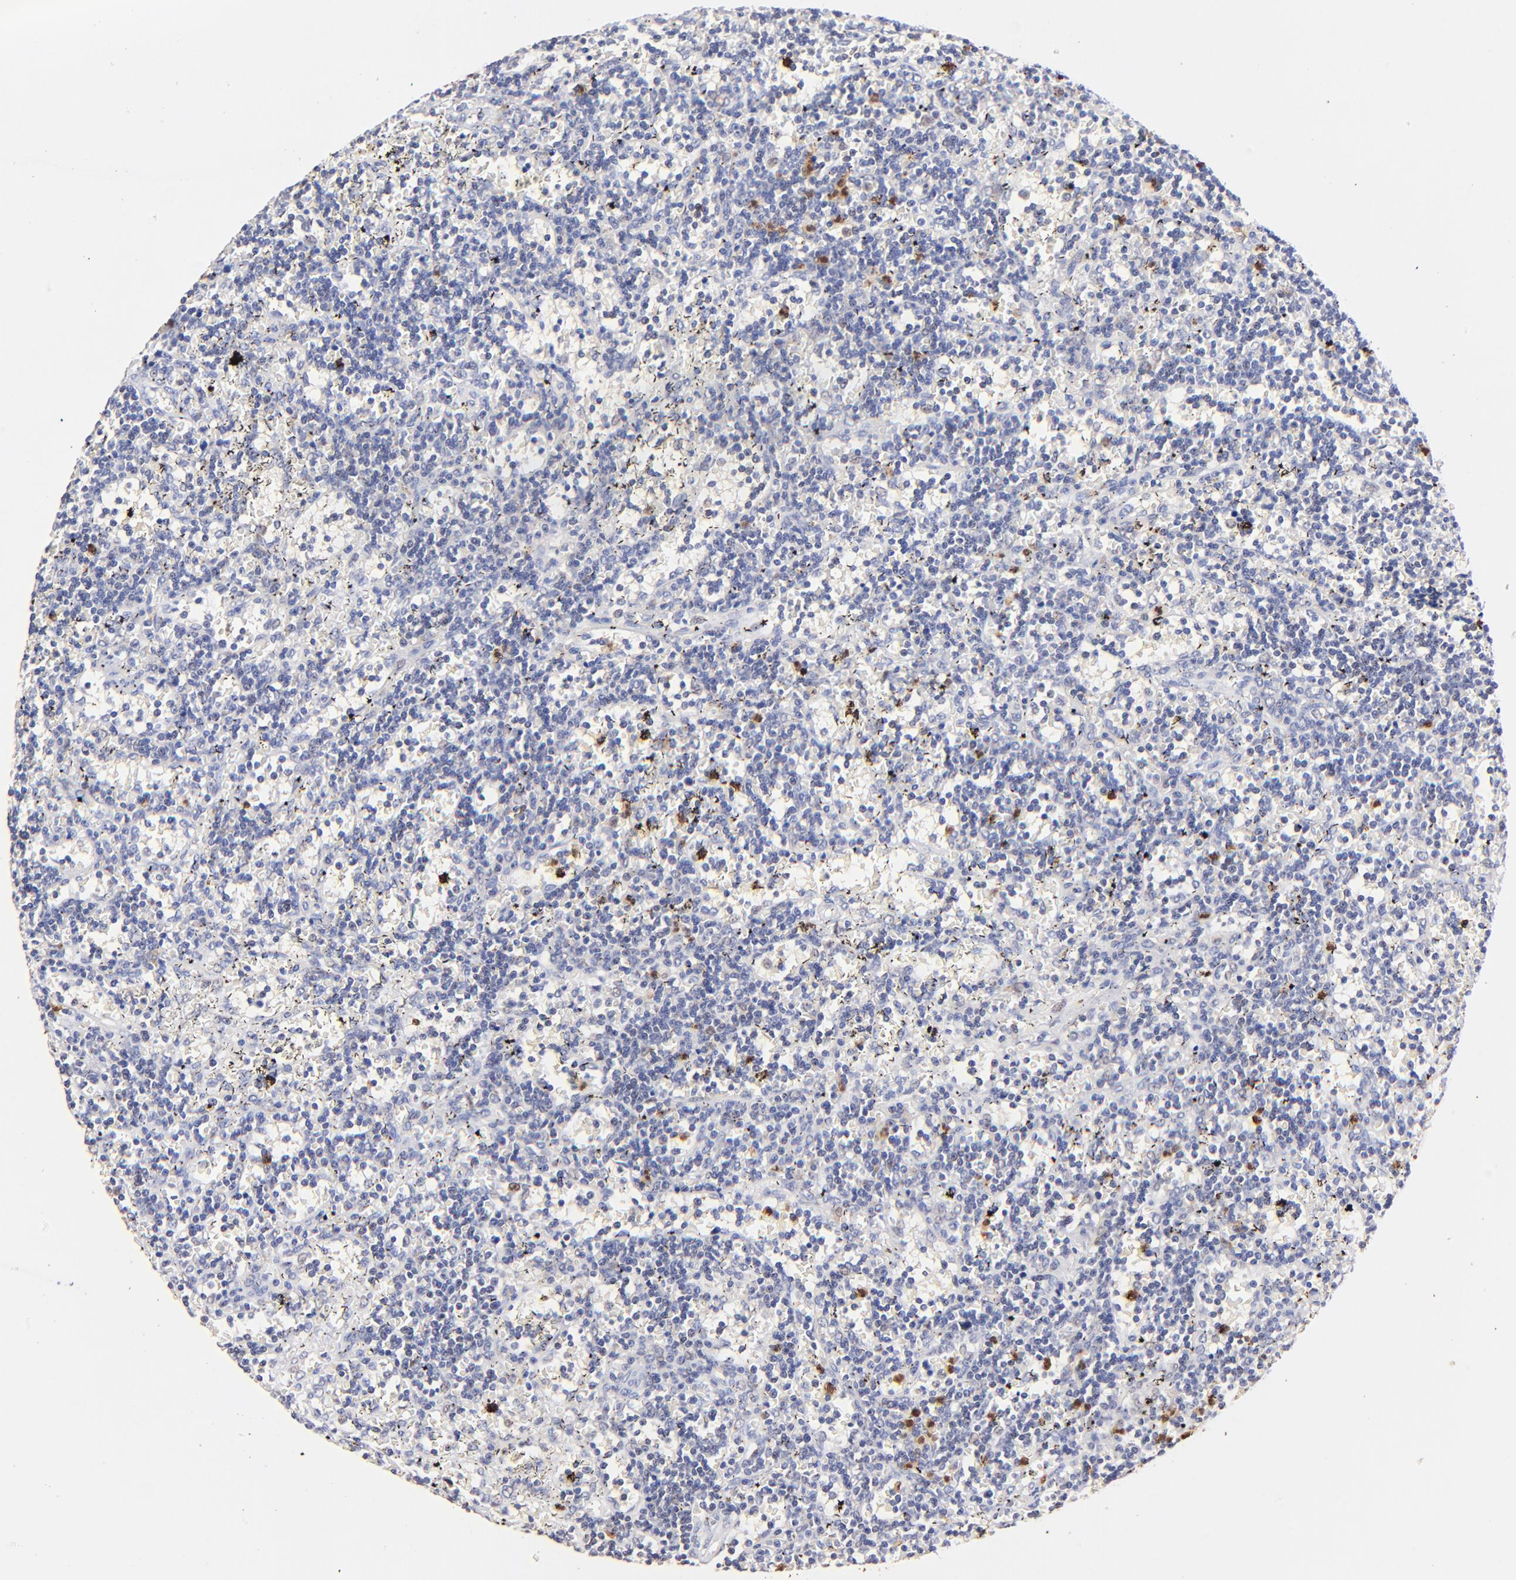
{"staining": {"intensity": "moderate", "quantity": "<25%", "location": "cytoplasmic/membranous,nuclear"}, "tissue": "lymphoma", "cell_type": "Tumor cells", "image_type": "cancer", "snomed": [{"axis": "morphology", "description": "Malignant lymphoma, non-Hodgkin's type, Low grade"}, {"axis": "topography", "description": "Spleen"}], "caption": "Human low-grade malignant lymphoma, non-Hodgkin's type stained for a protein (brown) shows moderate cytoplasmic/membranous and nuclear positive expression in approximately <25% of tumor cells.", "gene": "BBOF1", "patient": {"sex": "male", "age": 60}}